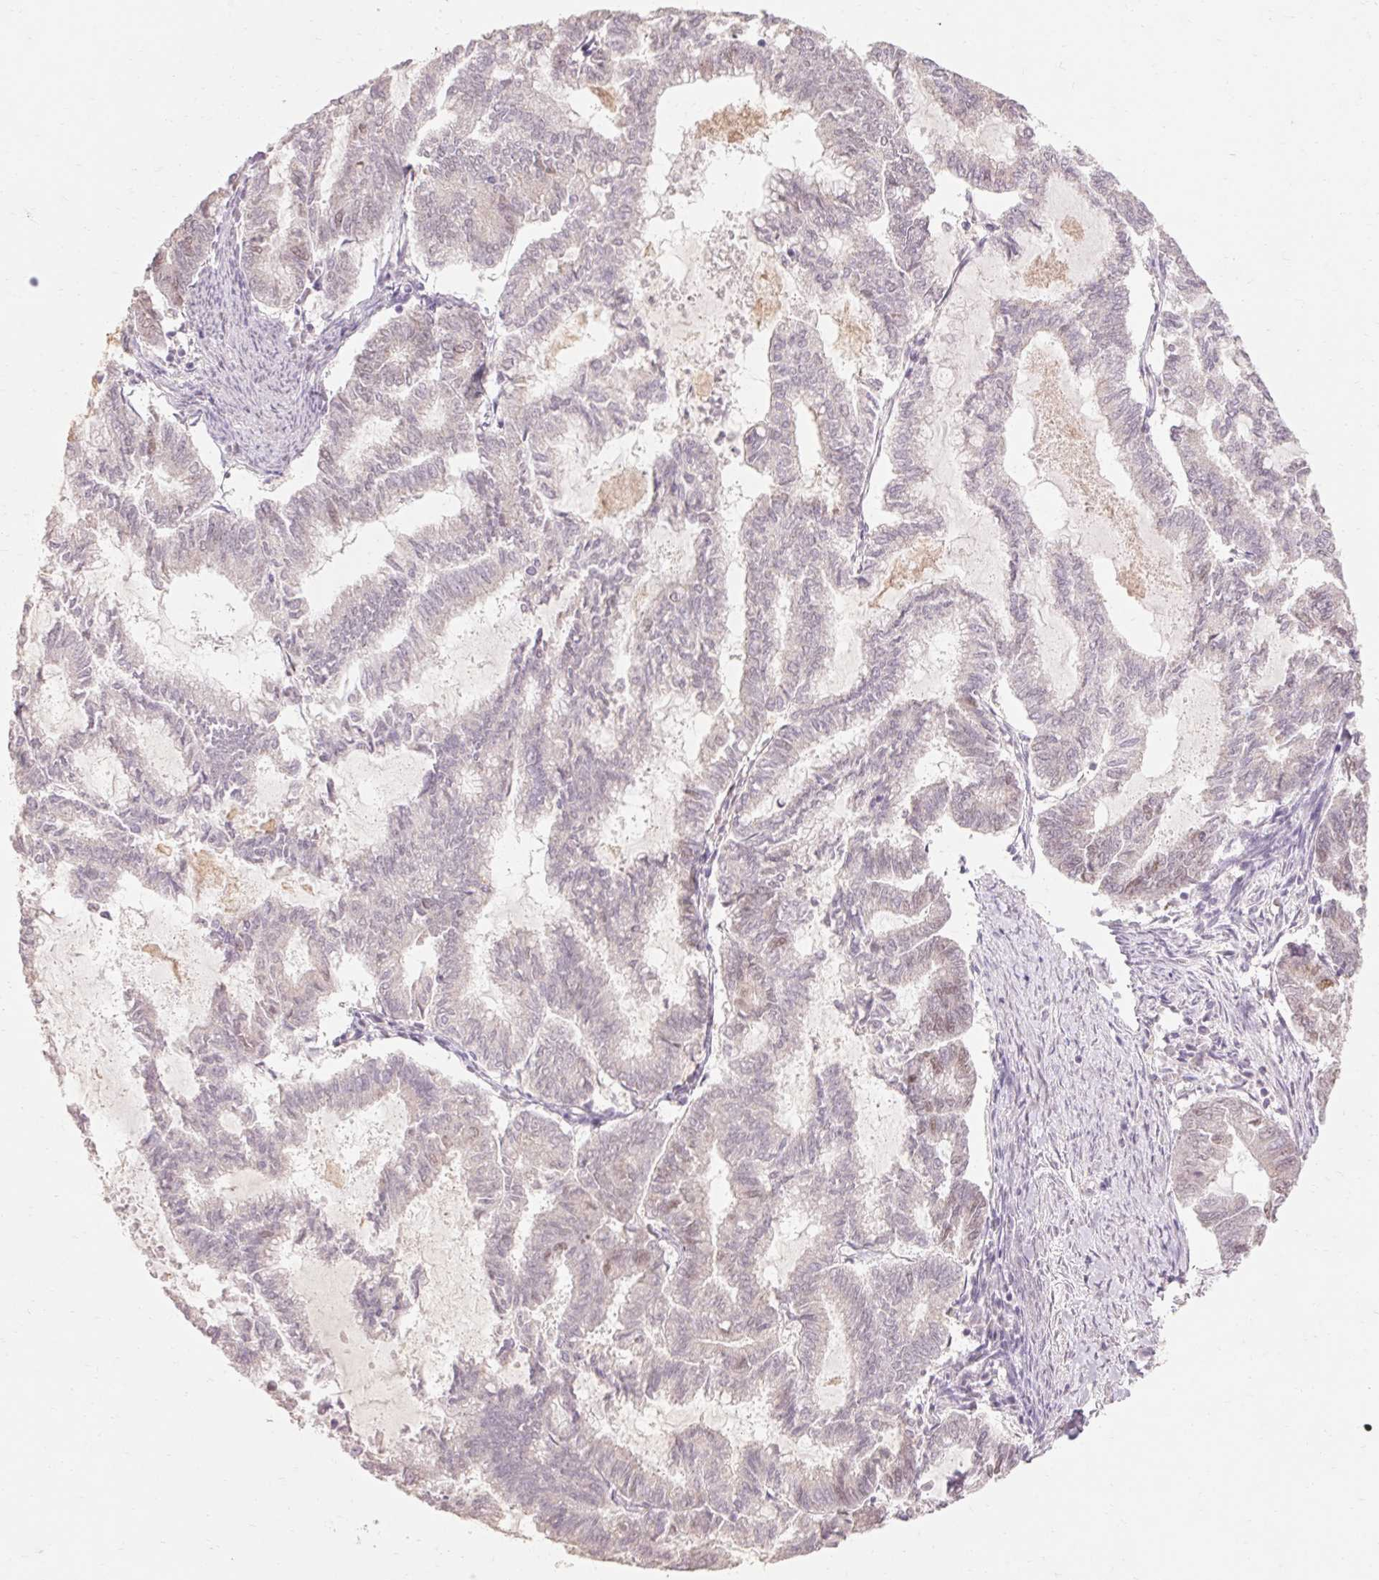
{"staining": {"intensity": "weak", "quantity": "<25%", "location": "nuclear"}, "tissue": "endometrial cancer", "cell_type": "Tumor cells", "image_type": "cancer", "snomed": [{"axis": "morphology", "description": "Adenocarcinoma, NOS"}, {"axis": "topography", "description": "Endometrium"}], "caption": "There is no significant expression in tumor cells of adenocarcinoma (endometrial).", "gene": "SKP2", "patient": {"sex": "female", "age": 79}}